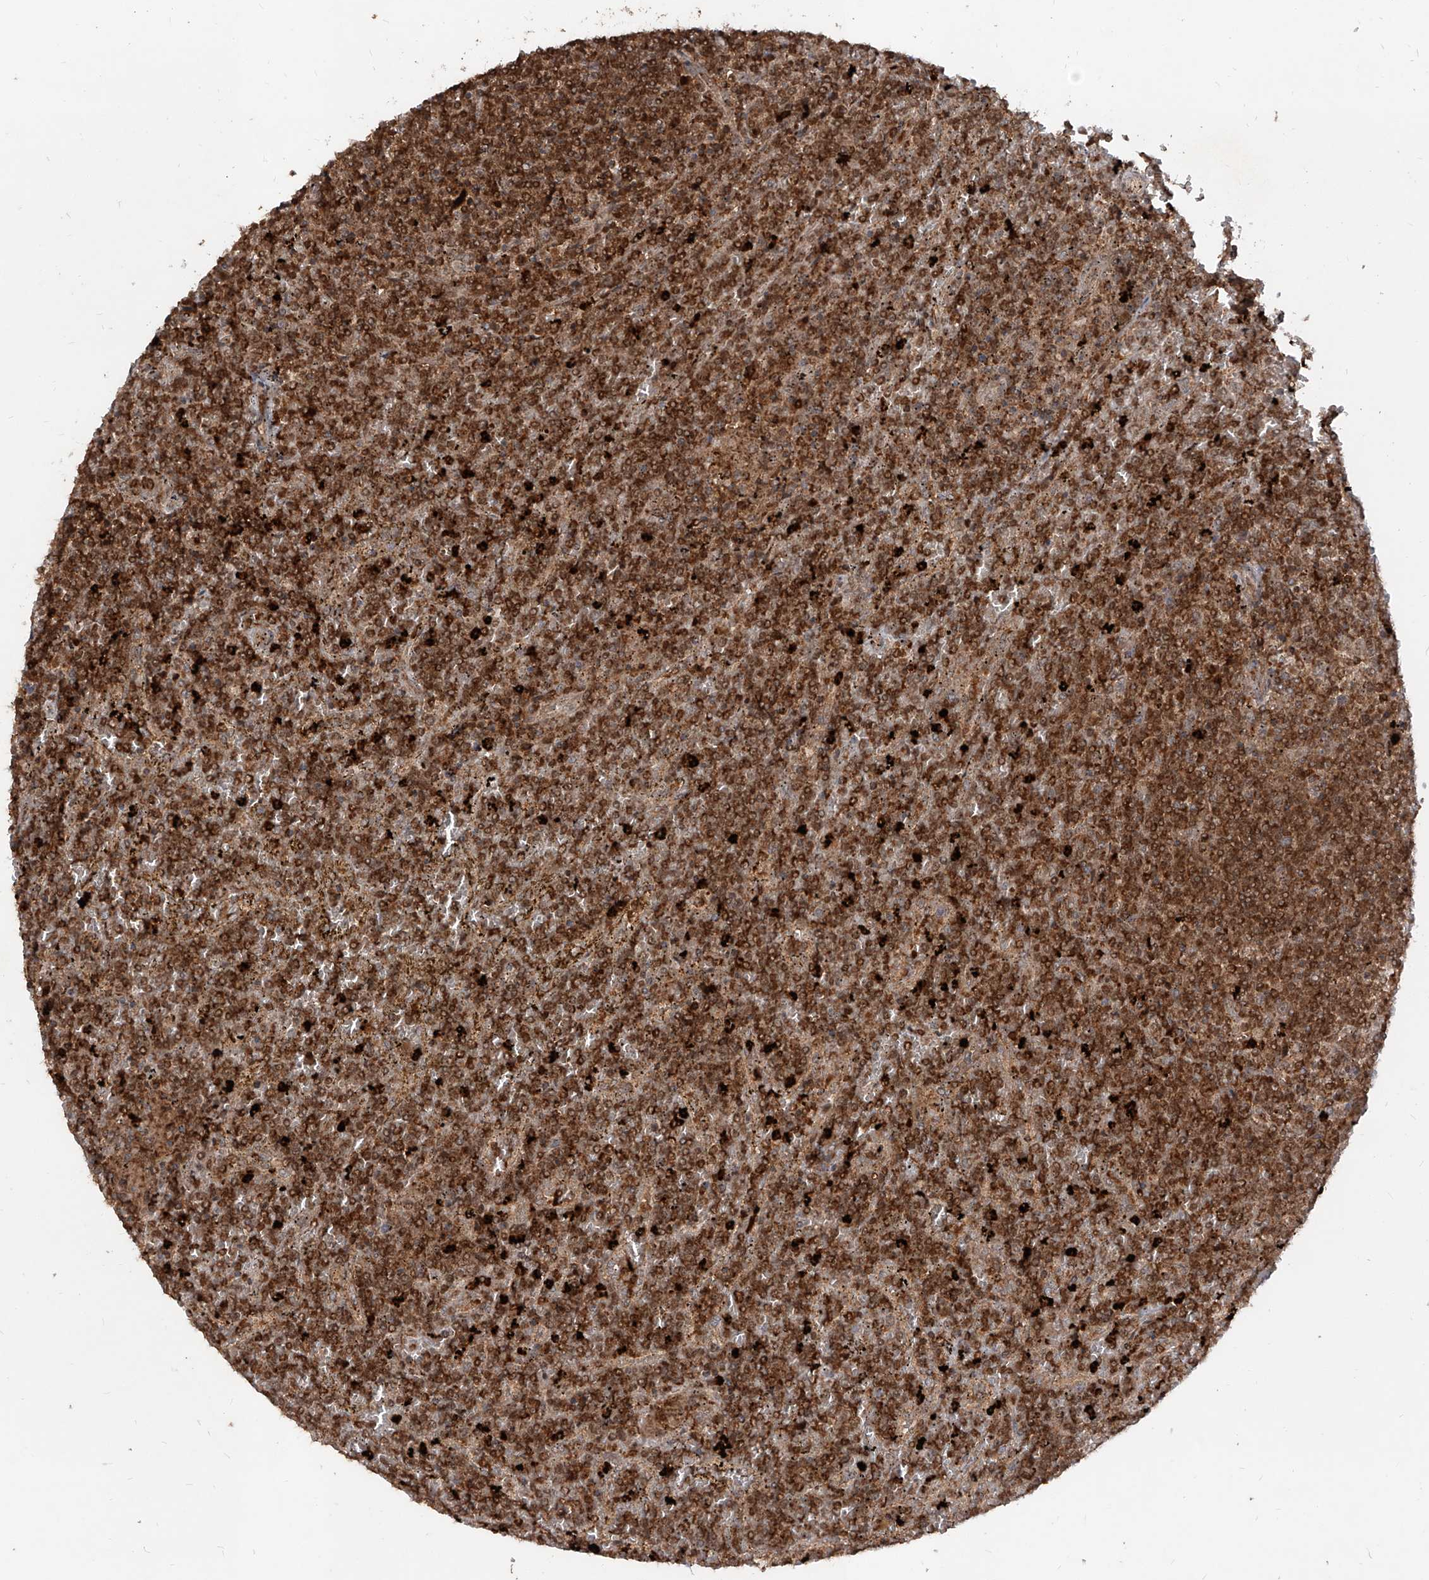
{"staining": {"intensity": "moderate", "quantity": ">75%", "location": "cytoplasmic/membranous"}, "tissue": "lymphoma", "cell_type": "Tumor cells", "image_type": "cancer", "snomed": [{"axis": "morphology", "description": "Malignant lymphoma, non-Hodgkin's type, Low grade"}, {"axis": "topography", "description": "Spleen"}], "caption": "Moderate cytoplasmic/membranous staining for a protein is appreciated in about >75% of tumor cells of lymphoma using immunohistochemistry.", "gene": "AIM2", "patient": {"sex": "female", "age": 19}}